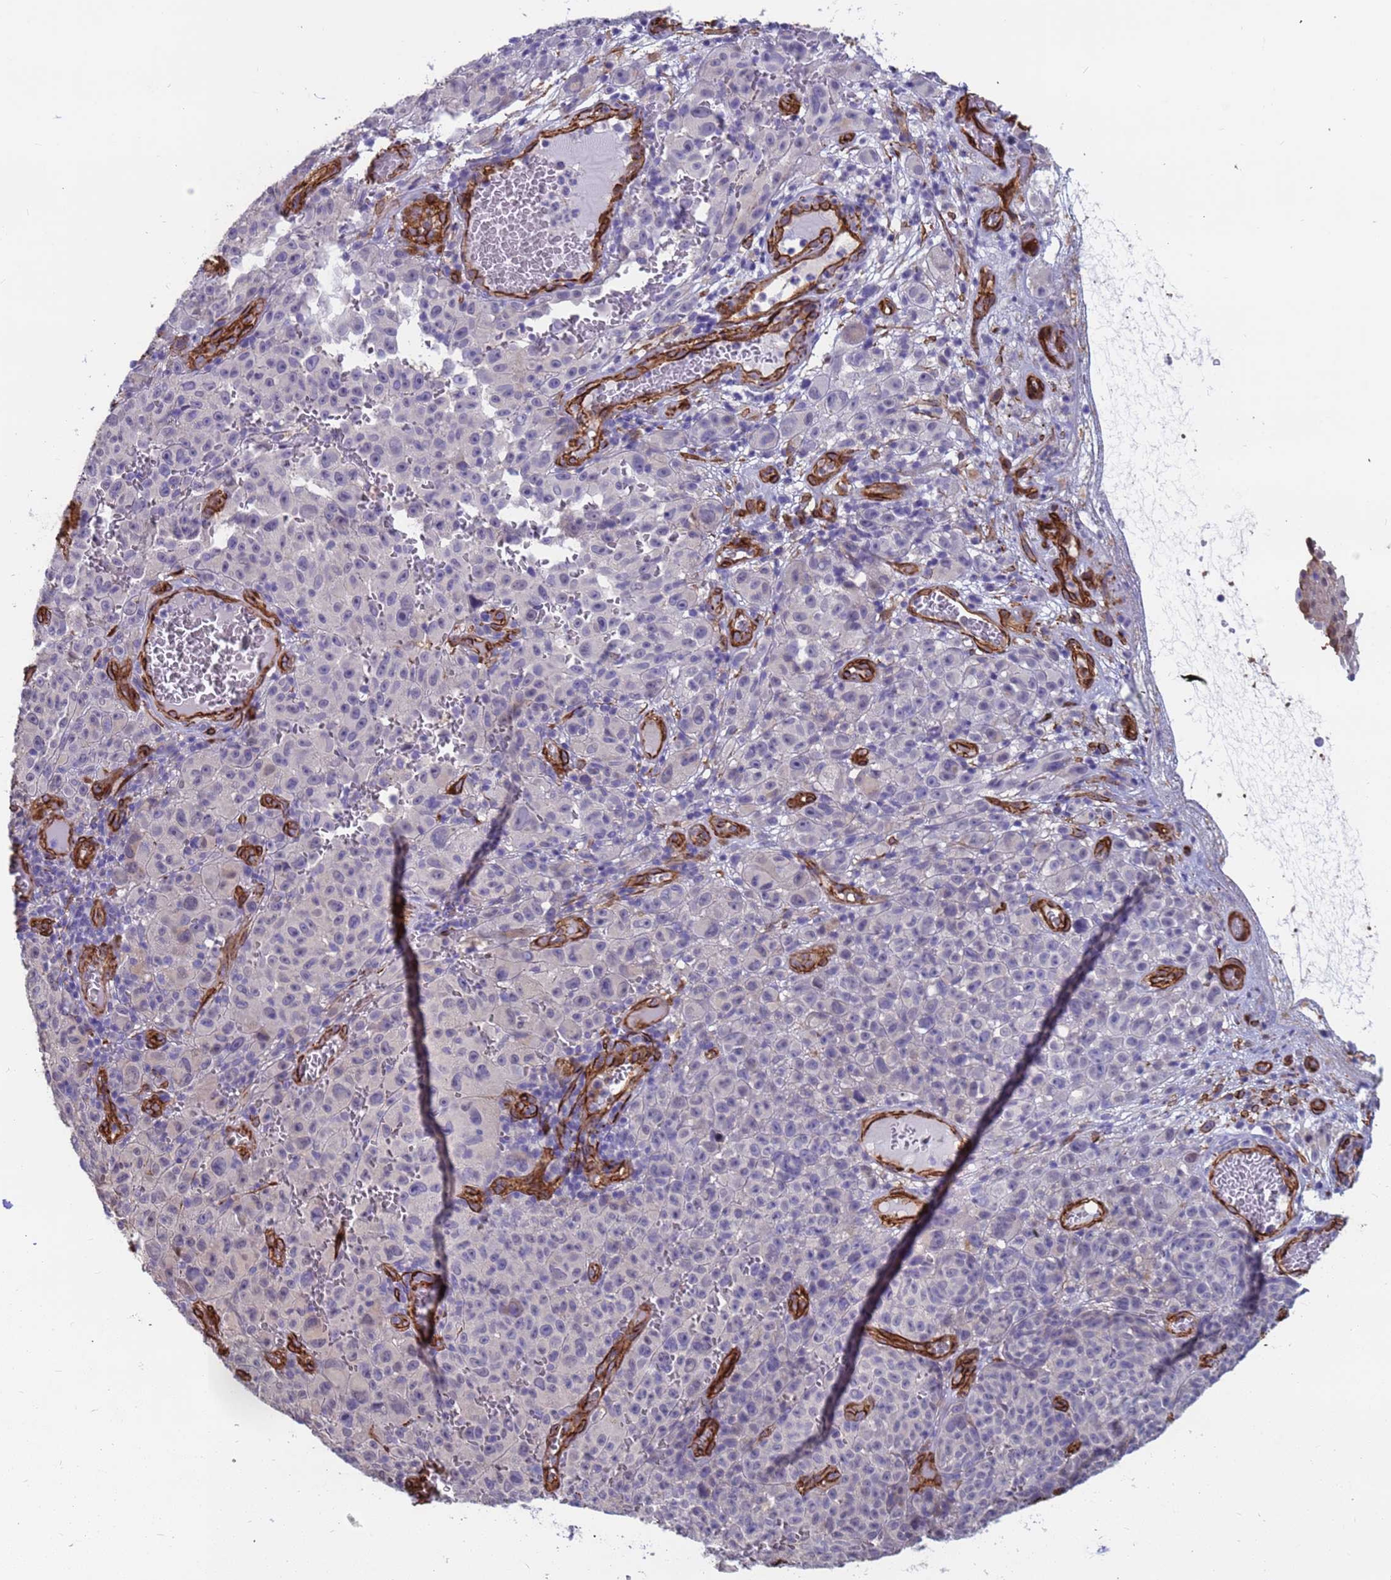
{"staining": {"intensity": "negative", "quantity": "none", "location": "none"}, "tissue": "melanoma", "cell_type": "Tumor cells", "image_type": "cancer", "snomed": [{"axis": "morphology", "description": "Malignant melanoma, NOS"}, {"axis": "topography", "description": "Skin"}], "caption": "Immunohistochemical staining of melanoma displays no significant staining in tumor cells.", "gene": "EHD2", "patient": {"sex": "female", "age": 82}}